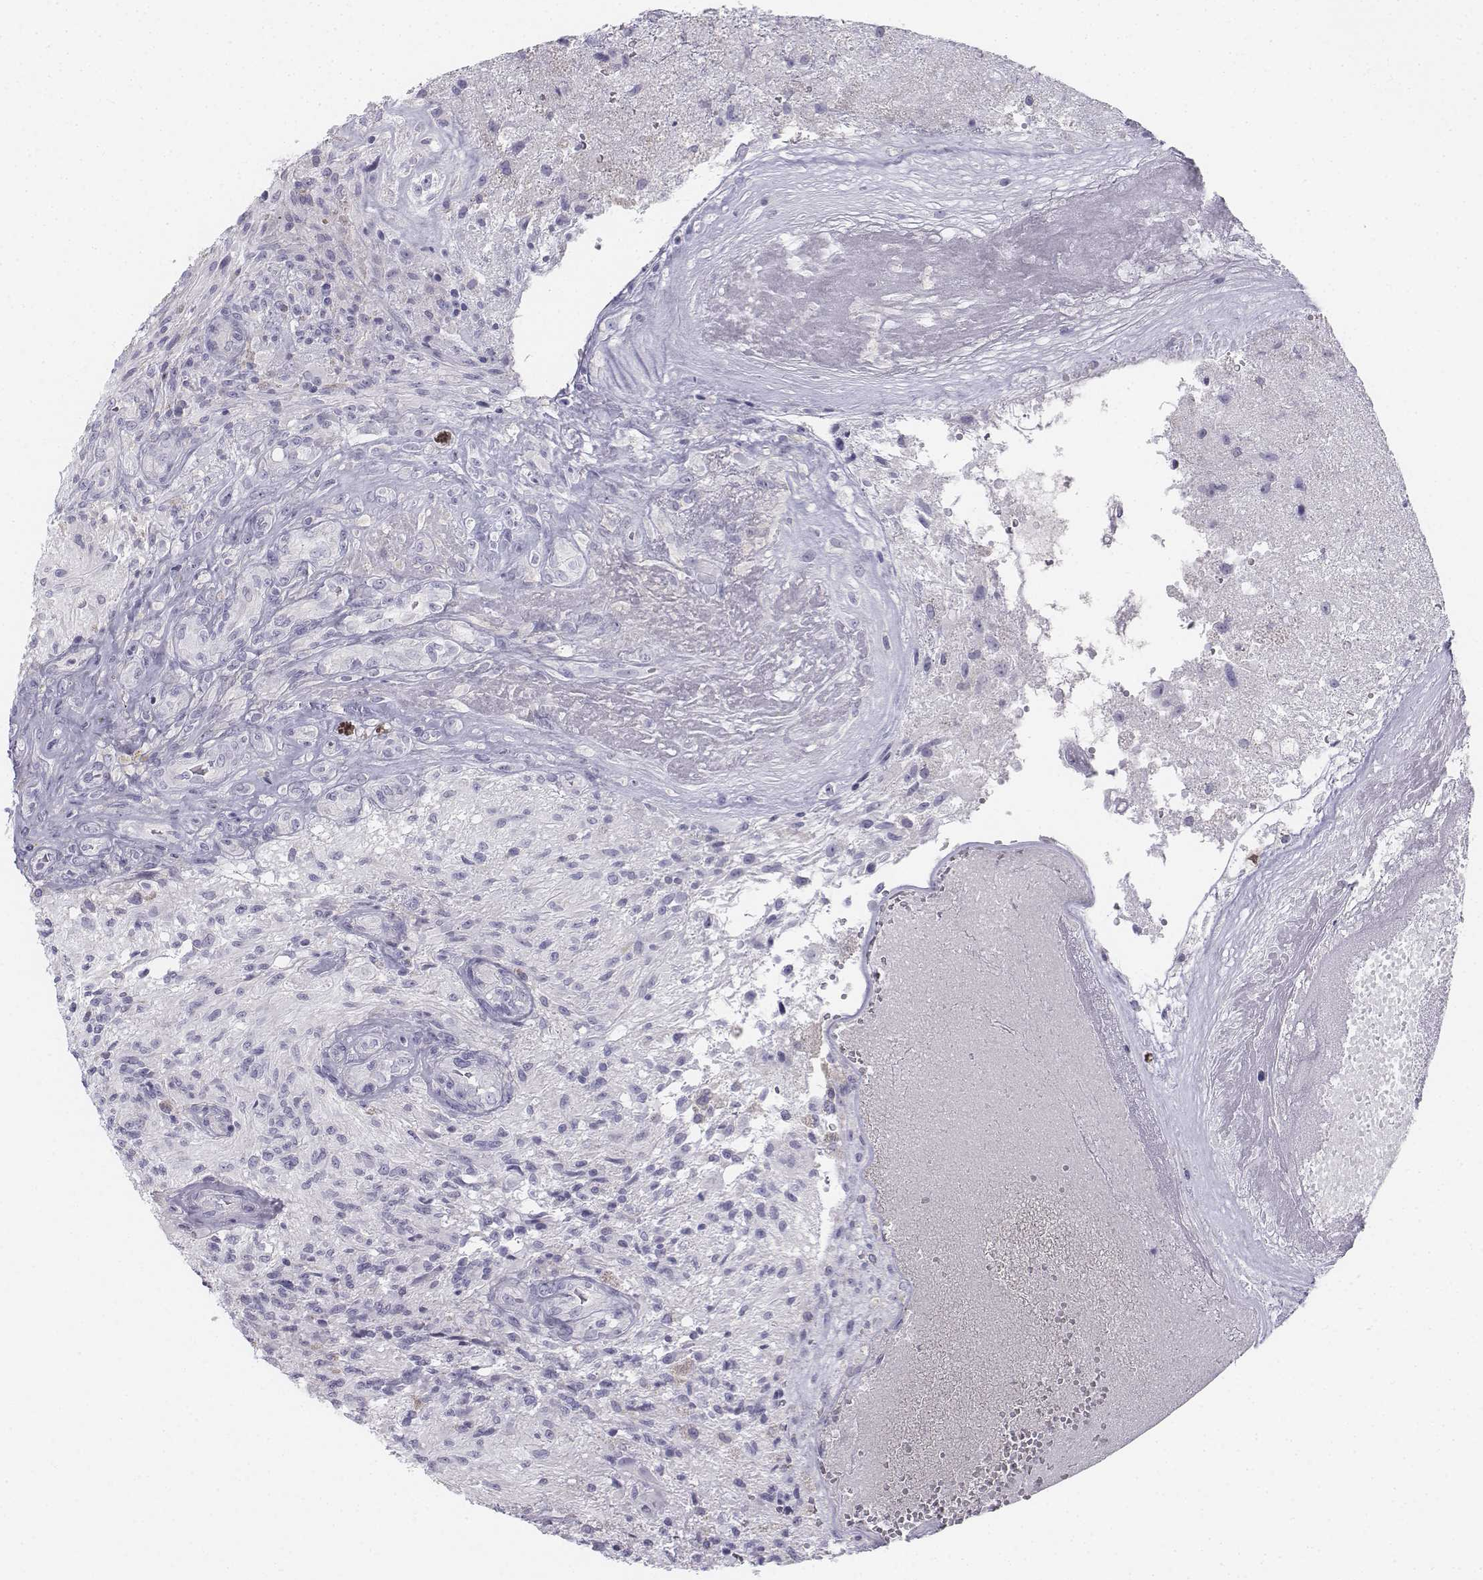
{"staining": {"intensity": "negative", "quantity": "none", "location": "none"}, "tissue": "glioma", "cell_type": "Tumor cells", "image_type": "cancer", "snomed": [{"axis": "morphology", "description": "Glioma, malignant, High grade"}, {"axis": "topography", "description": "Brain"}], "caption": "Malignant glioma (high-grade) was stained to show a protein in brown. There is no significant staining in tumor cells.", "gene": "TH", "patient": {"sex": "male", "age": 56}}